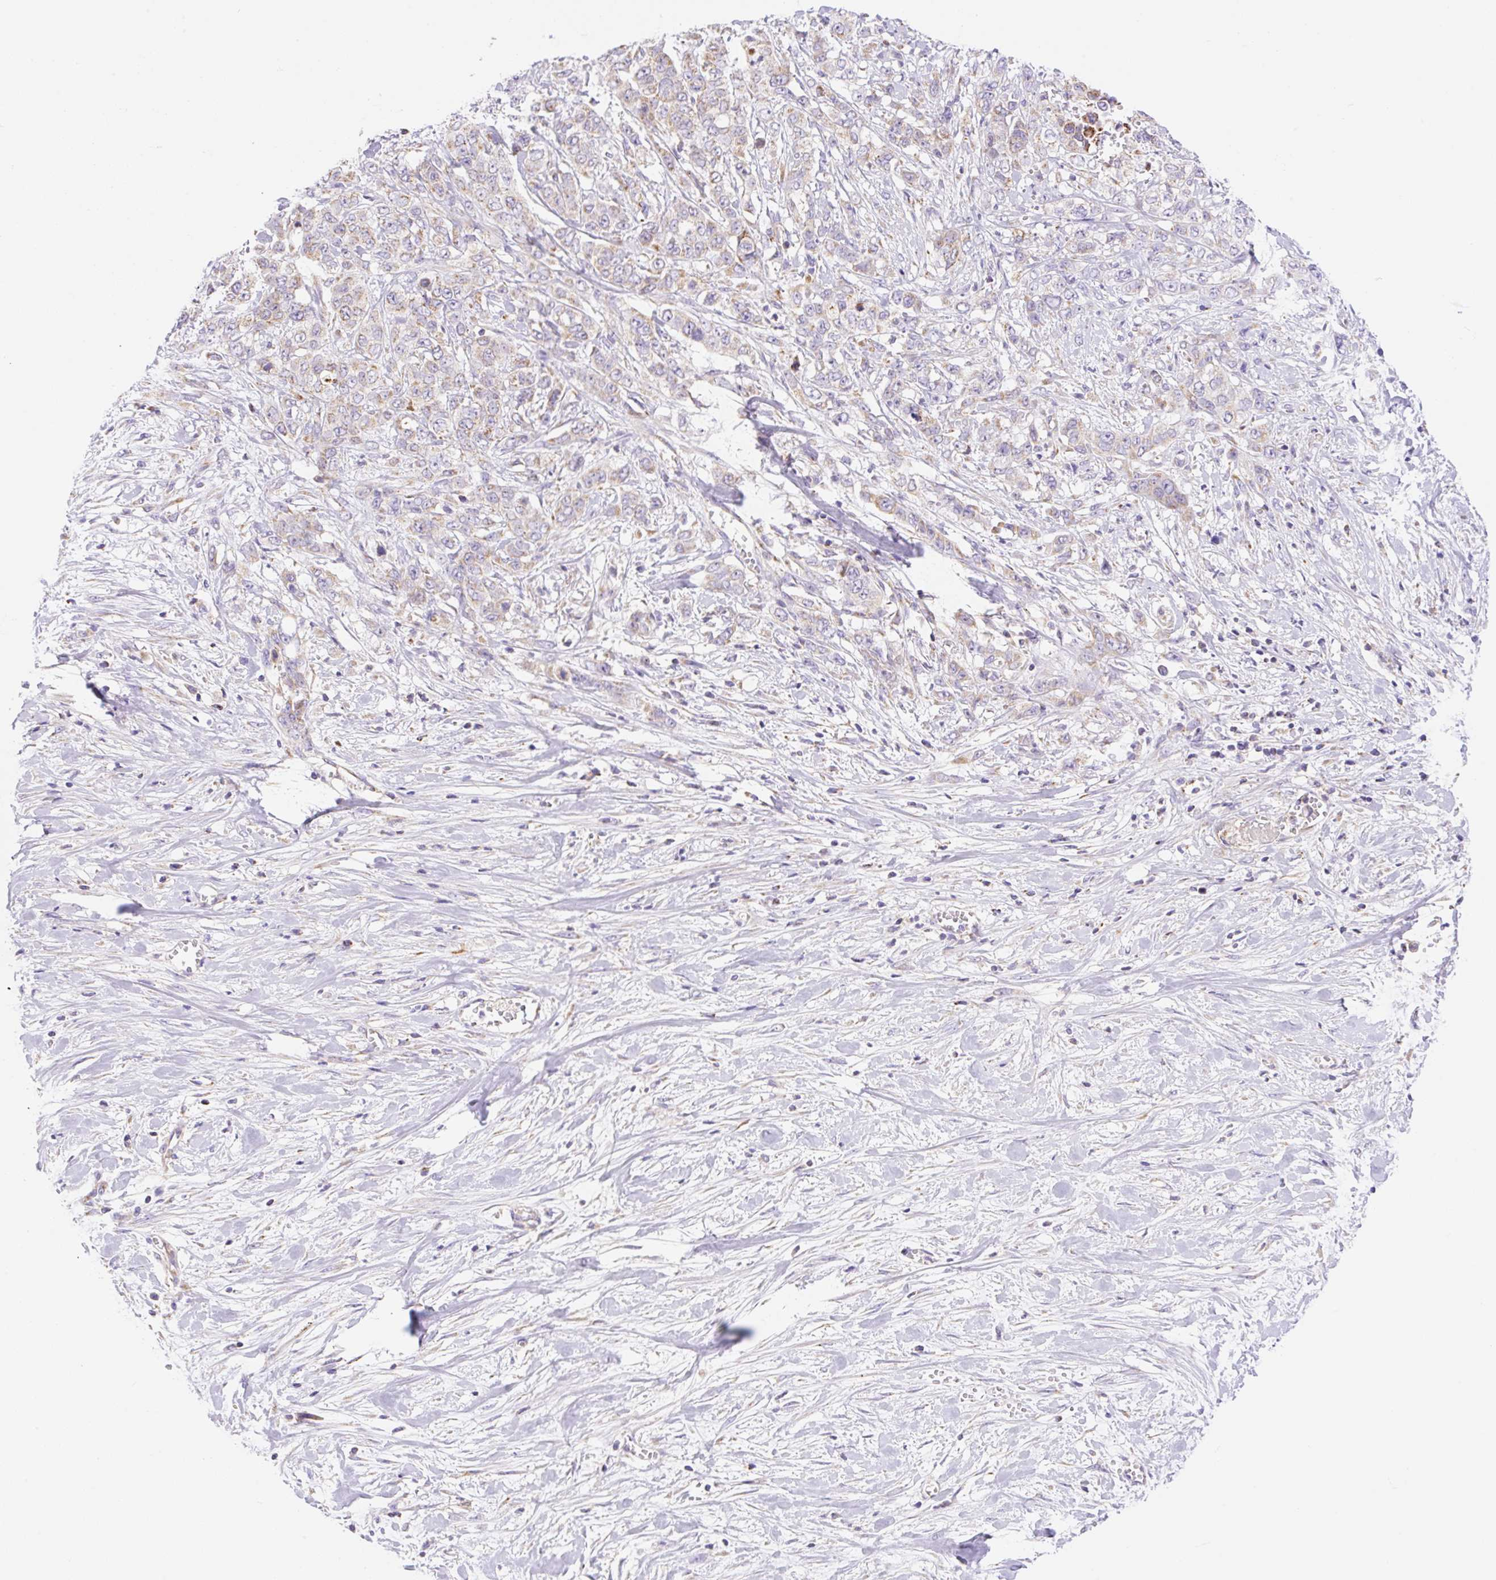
{"staining": {"intensity": "weak", "quantity": "25%-75%", "location": "cytoplasmic/membranous"}, "tissue": "stomach cancer", "cell_type": "Tumor cells", "image_type": "cancer", "snomed": [{"axis": "morphology", "description": "Adenocarcinoma, NOS"}, {"axis": "topography", "description": "Stomach, upper"}], "caption": "This is a micrograph of immunohistochemistry staining of stomach cancer, which shows weak staining in the cytoplasmic/membranous of tumor cells.", "gene": "ETNK2", "patient": {"sex": "male", "age": 62}}